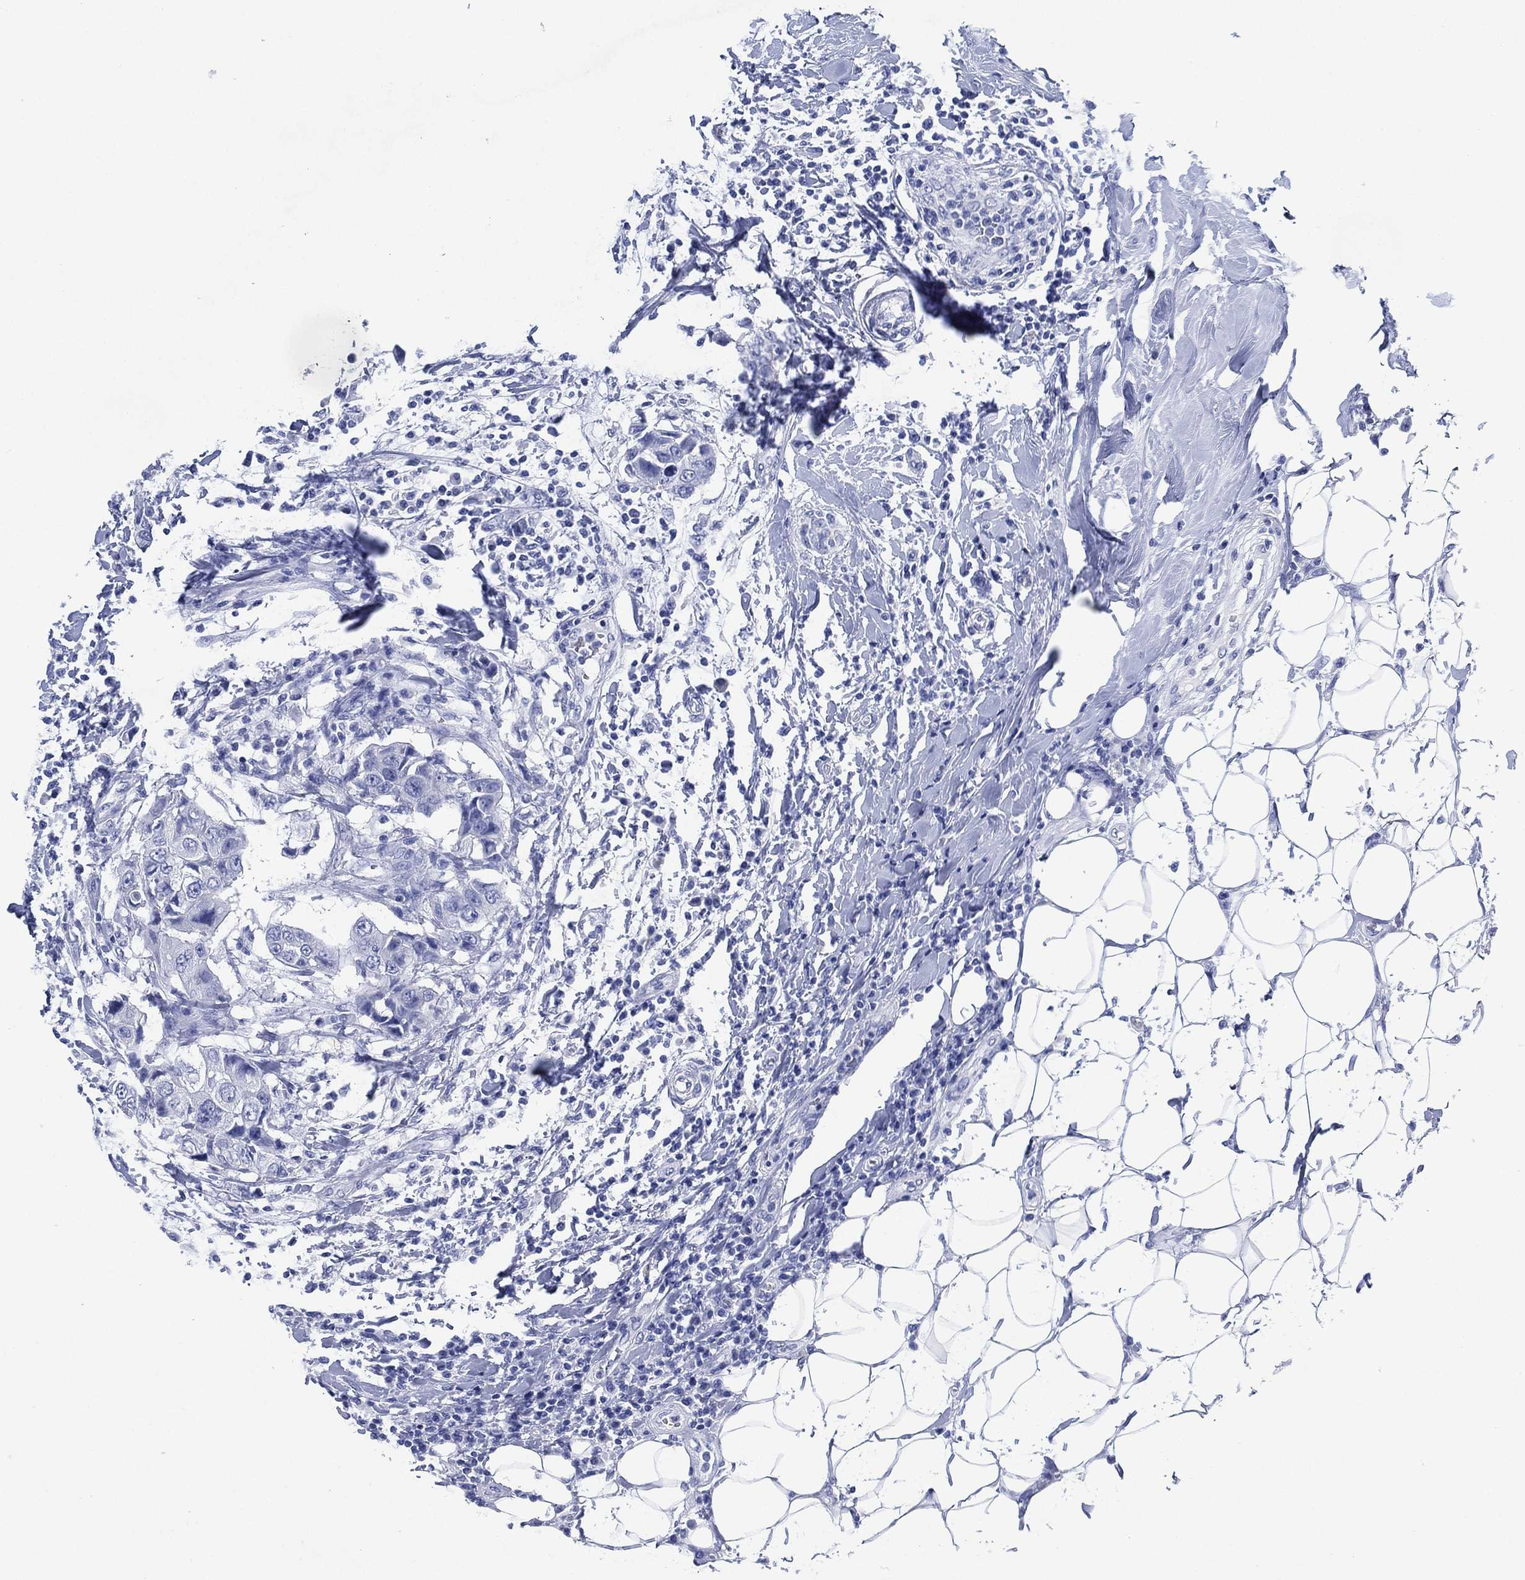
{"staining": {"intensity": "negative", "quantity": "none", "location": "none"}, "tissue": "breast cancer", "cell_type": "Tumor cells", "image_type": "cancer", "snomed": [{"axis": "morphology", "description": "Duct carcinoma"}, {"axis": "topography", "description": "Breast"}], "caption": "Immunohistochemistry (IHC) micrograph of neoplastic tissue: human breast cancer (invasive ductal carcinoma) stained with DAB (3,3'-diaminobenzidine) displays no significant protein expression in tumor cells. The staining is performed using DAB brown chromogen with nuclei counter-stained in using hematoxylin.", "gene": "SIGLECL1", "patient": {"sex": "female", "age": 27}}